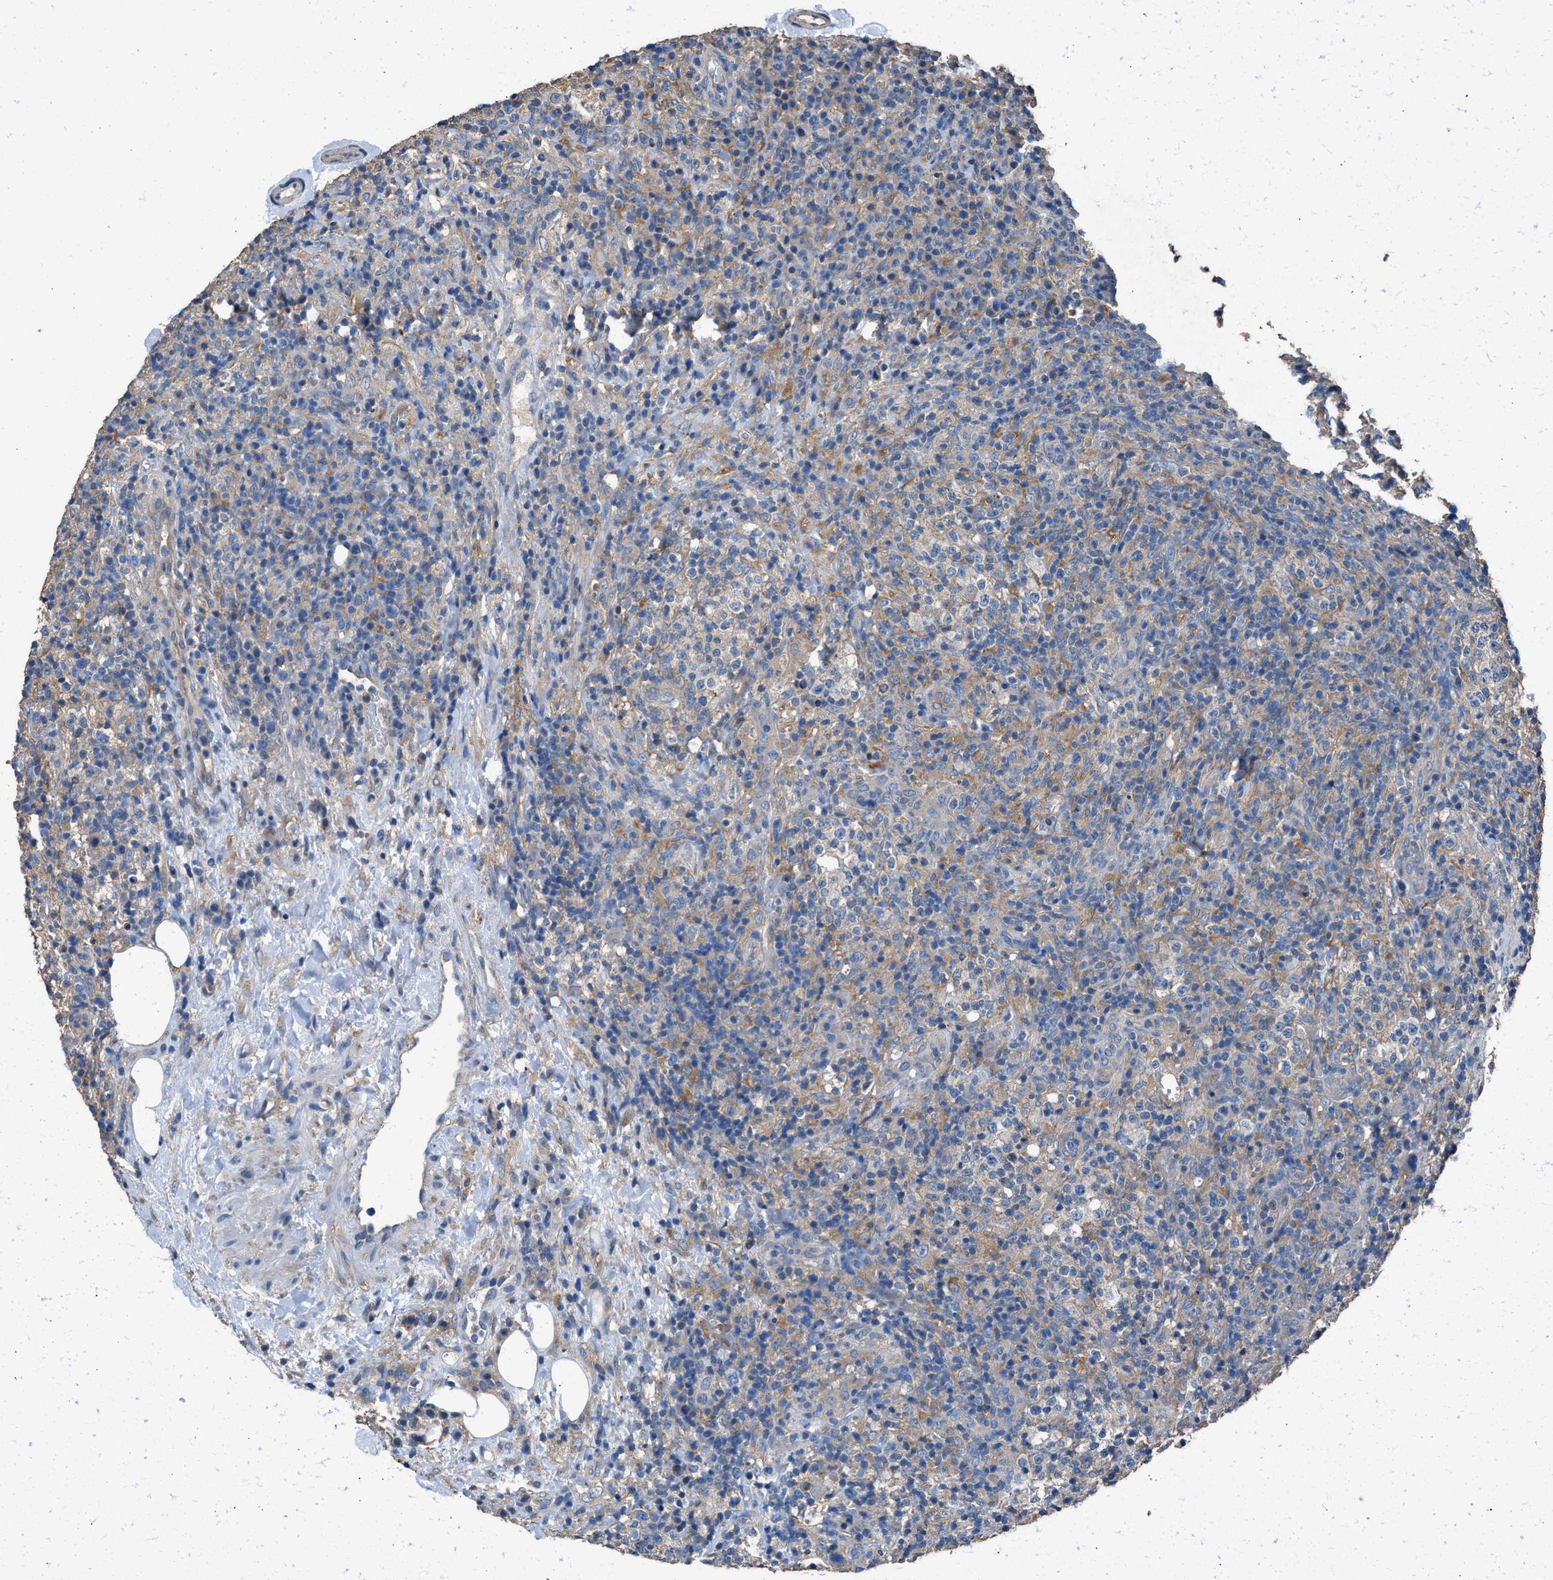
{"staining": {"intensity": "weak", "quantity": "25%-75%", "location": "cytoplasmic/membranous"}, "tissue": "lymphoma", "cell_type": "Tumor cells", "image_type": "cancer", "snomed": [{"axis": "morphology", "description": "Malignant lymphoma, non-Hodgkin's type, High grade"}, {"axis": "topography", "description": "Lymph node"}], "caption": "A brown stain shows weak cytoplasmic/membranous positivity of a protein in high-grade malignant lymphoma, non-Hodgkin's type tumor cells. Using DAB (3,3'-diaminobenzidine) (brown) and hematoxylin (blue) stains, captured at high magnification using brightfield microscopy.", "gene": "ITSN1", "patient": {"sex": "female", "age": 76}}